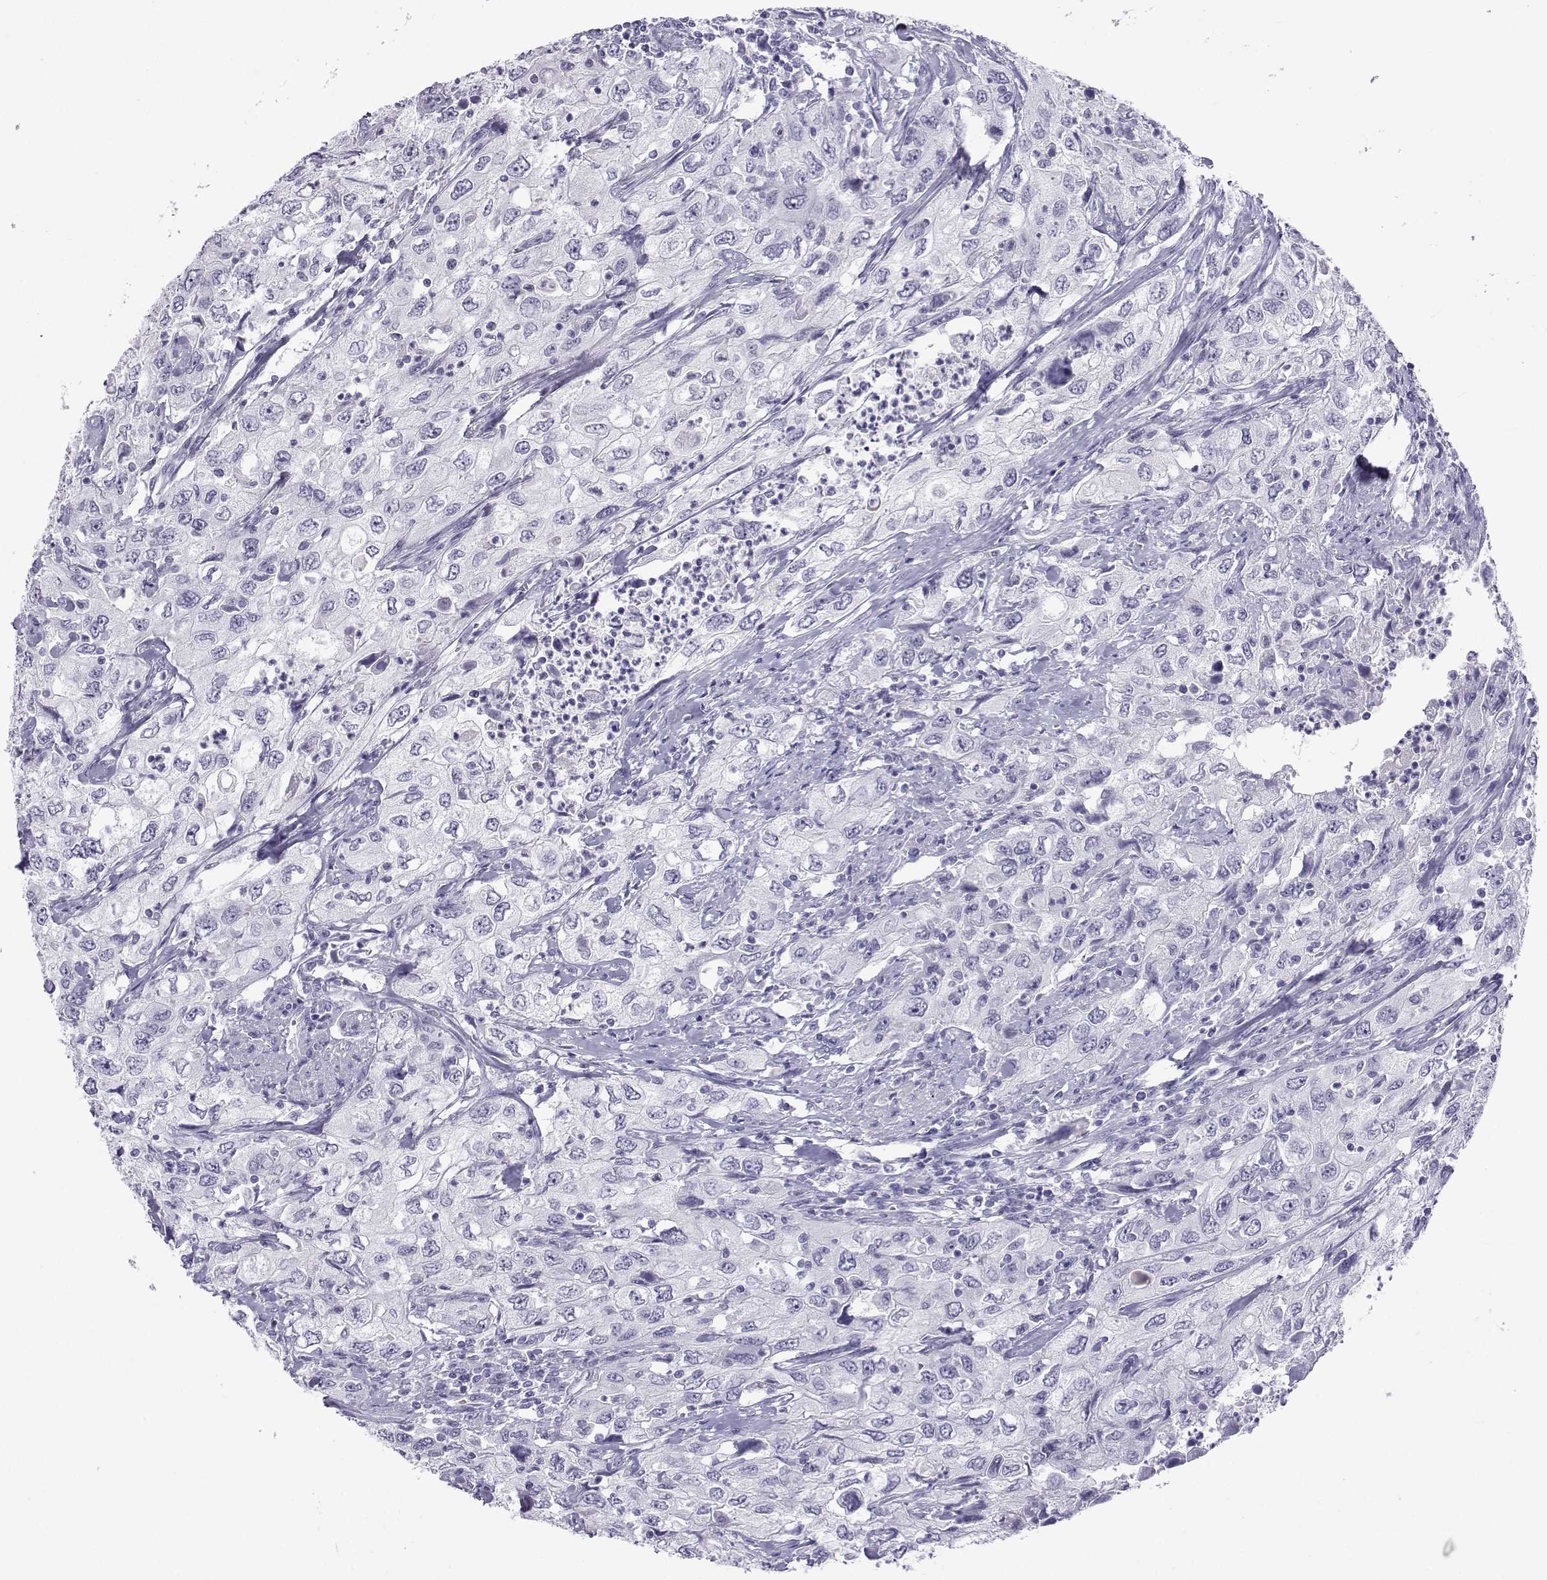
{"staining": {"intensity": "negative", "quantity": "none", "location": "none"}, "tissue": "urothelial cancer", "cell_type": "Tumor cells", "image_type": "cancer", "snomed": [{"axis": "morphology", "description": "Urothelial carcinoma, High grade"}, {"axis": "topography", "description": "Urinary bladder"}], "caption": "This is an immunohistochemistry (IHC) photomicrograph of high-grade urothelial carcinoma. There is no expression in tumor cells.", "gene": "ACTL7A", "patient": {"sex": "male", "age": 76}}